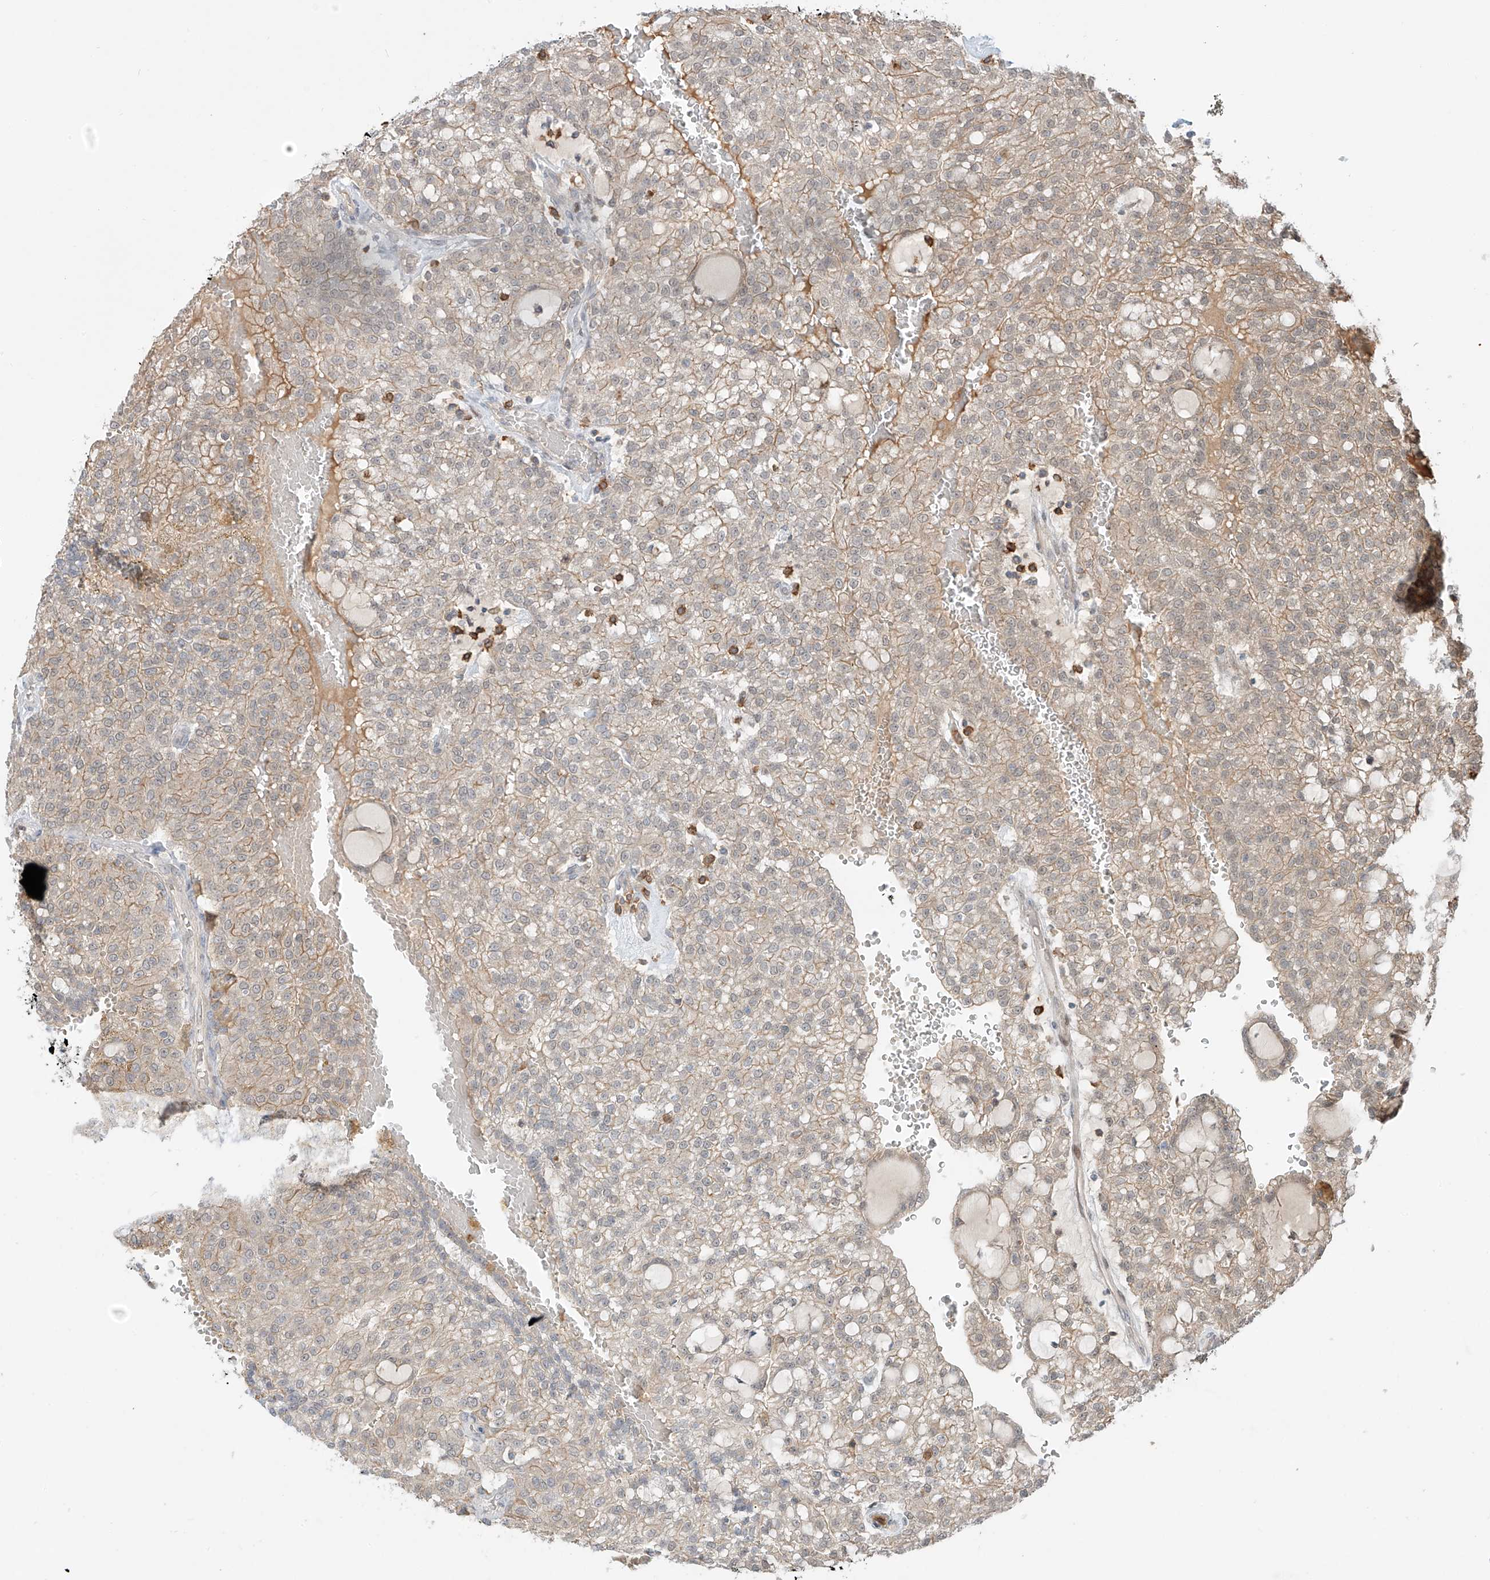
{"staining": {"intensity": "negative", "quantity": "none", "location": "none"}, "tissue": "renal cancer", "cell_type": "Tumor cells", "image_type": "cancer", "snomed": [{"axis": "morphology", "description": "Adenocarcinoma, NOS"}, {"axis": "topography", "description": "Kidney"}], "caption": "Immunohistochemical staining of human adenocarcinoma (renal) exhibits no significant staining in tumor cells.", "gene": "CEP162", "patient": {"sex": "male", "age": 63}}